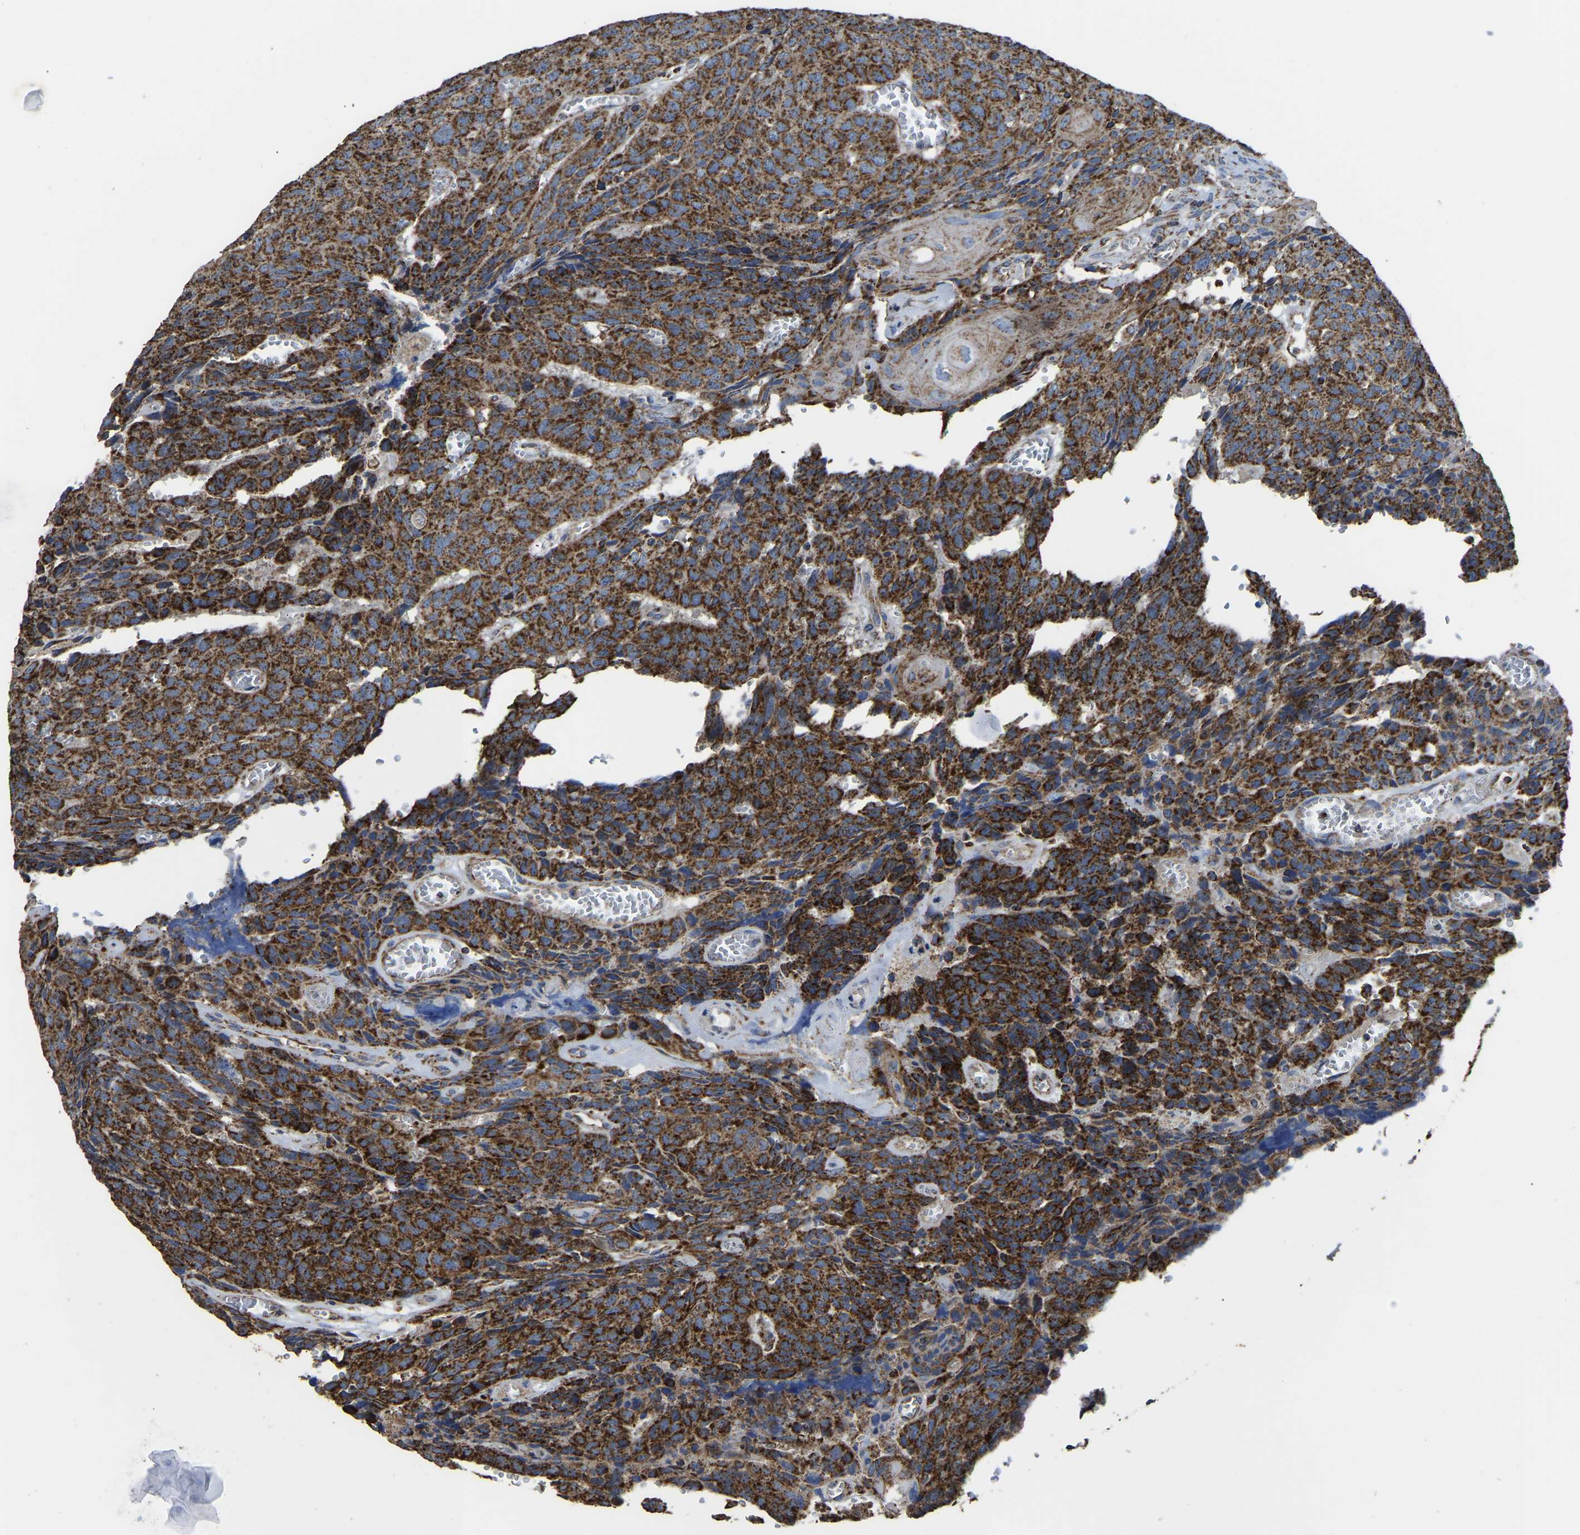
{"staining": {"intensity": "strong", "quantity": ">75%", "location": "cytoplasmic/membranous"}, "tissue": "head and neck cancer", "cell_type": "Tumor cells", "image_type": "cancer", "snomed": [{"axis": "morphology", "description": "Squamous cell carcinoma, NOS"}, {"axis": "topography", "description": "Head-Neck"}], "caption": "Squamous cell carcinoma (head and neck) was stained to show a protein in brown. There is high levels of strong cytoplasmic/membranous expression in approximately >75% of tumor cells.", "gene": "ETFA", "patient": {"sex": "male", "age": 66}}